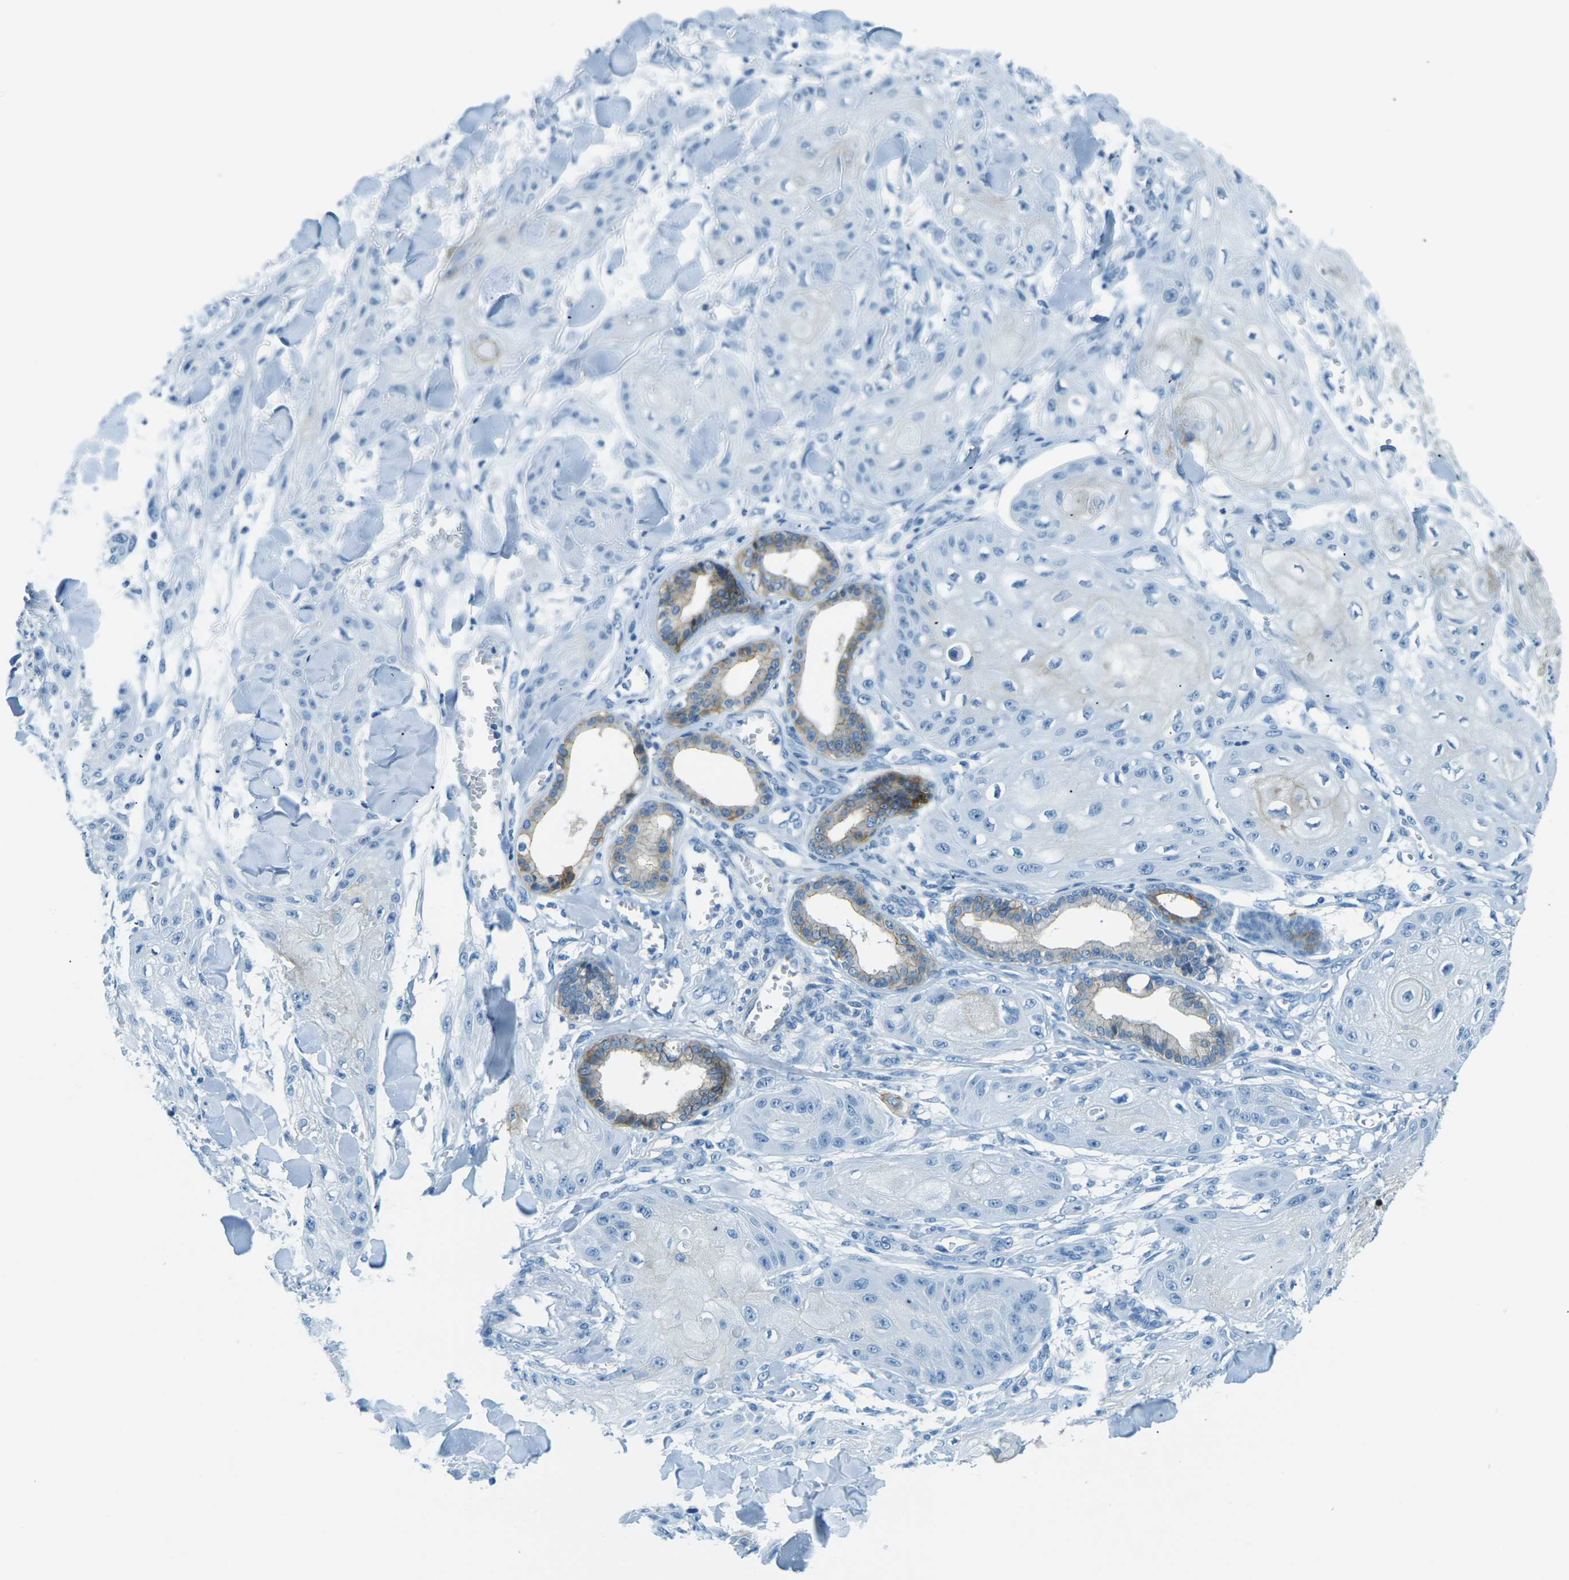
{"staining": {"intensity": "negative", "quantity": "none", "location": "none"}, "tissue": "skin cancer", "cell_type": "Tumor cells", "image_type": "cancer", "snomed": [{"axis": "morphology", "description": "Squamous cell carcinoma, NOS"}, {"axis": "topography", "description": "Skin"}], "caption": "Tumor cells are negative for brown protein staining in squamous cell carcinoma (skin).", "gene": "OCLN", "patient": {"sex": "male", "age": 74}}